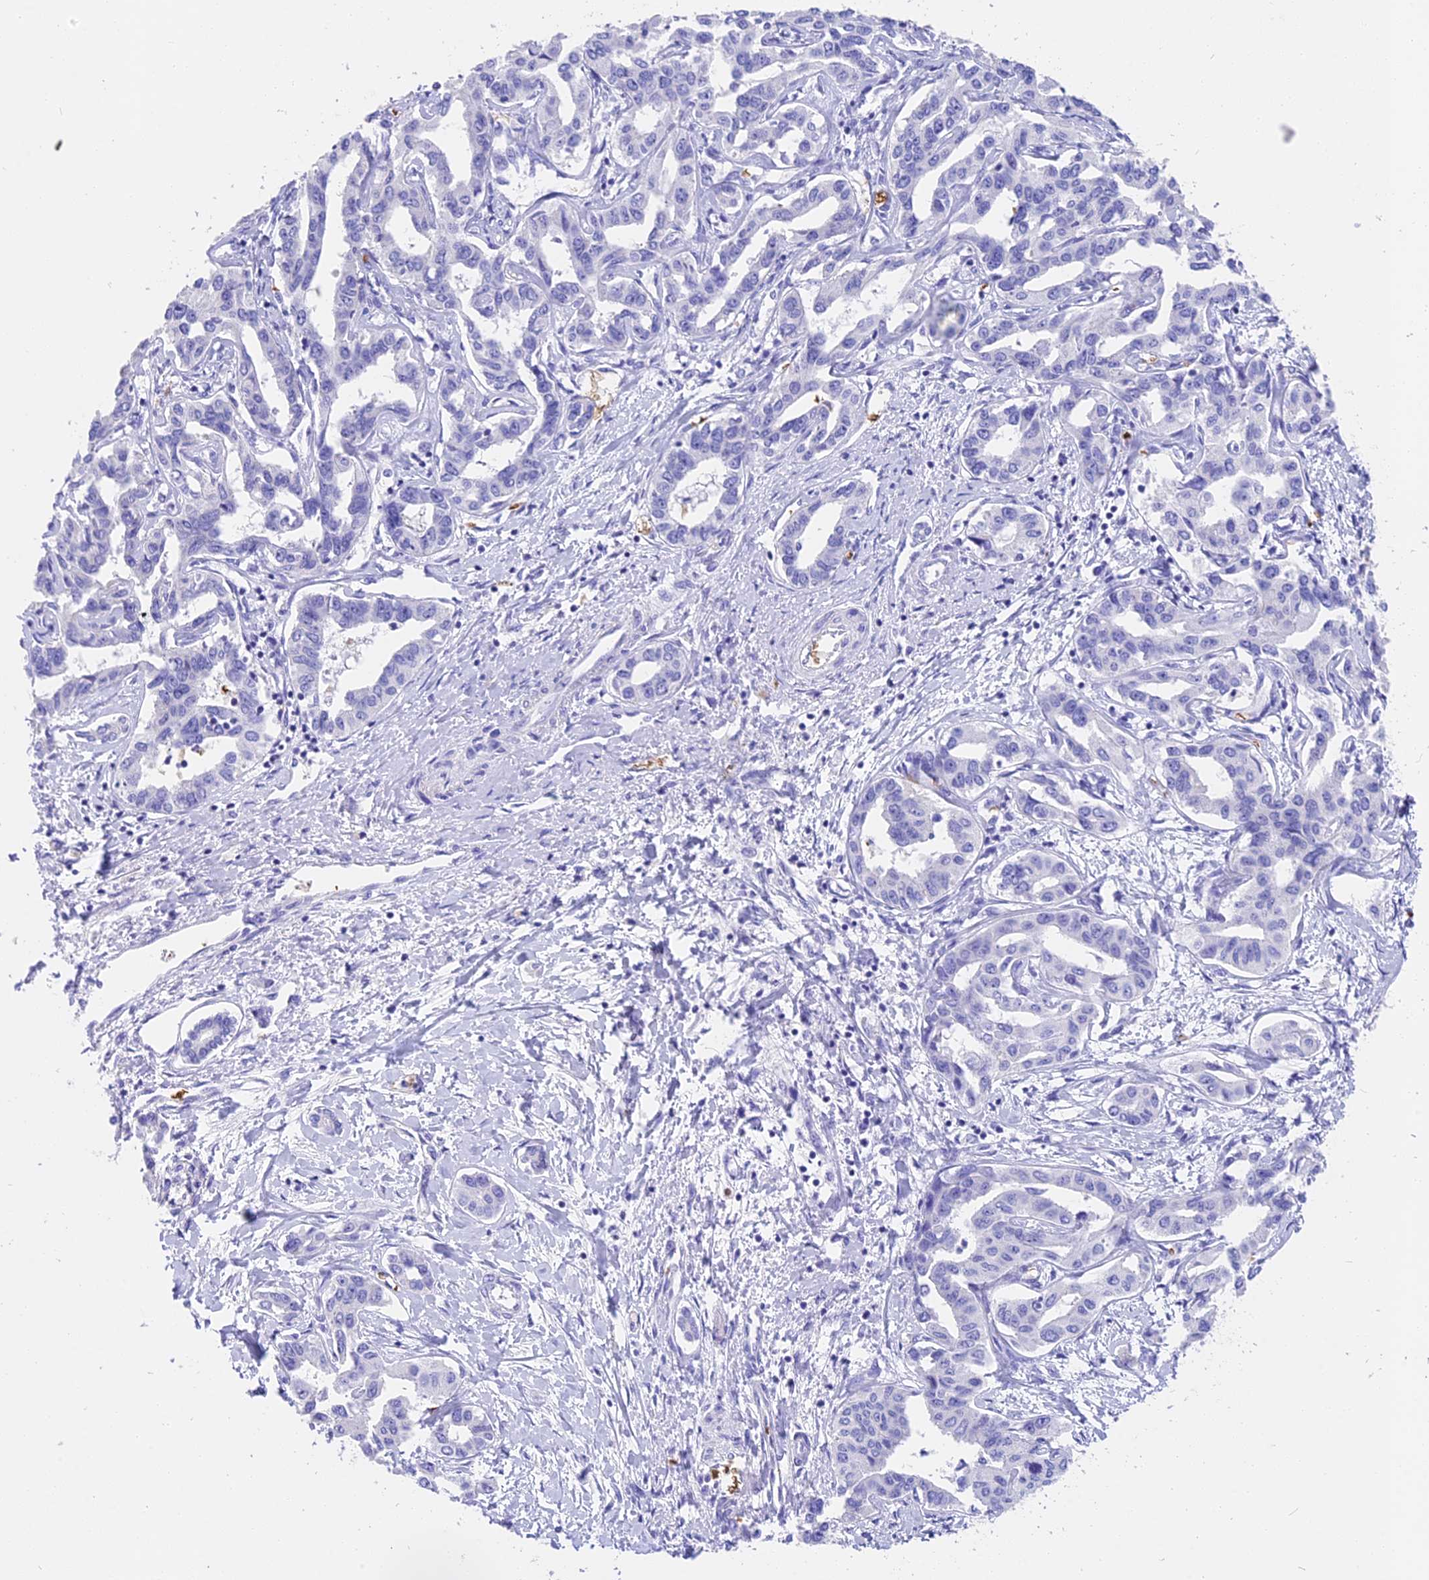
{"staining": {"intensity": "negative", "quantity": "none", "location": "none"}, "tissue": "liver cancer", "cell_type": "Tumor cells", "image_type": "cancer", "snomed": [{"axis": "morphology", "description": "Cholangiocarcinoma"}, {"axis": "topography", "description": "Liver"}], "caption": "High magnification brightfield microscopy of liver cholangiocarcinoma stained with DAB (brown) and counterstained with hematoxylin (blue): tumor cells show no significant staining. Nuclei are stained in blue.", "gene": "TNNC2", "patient": {"sex": "male", "age": 59}}